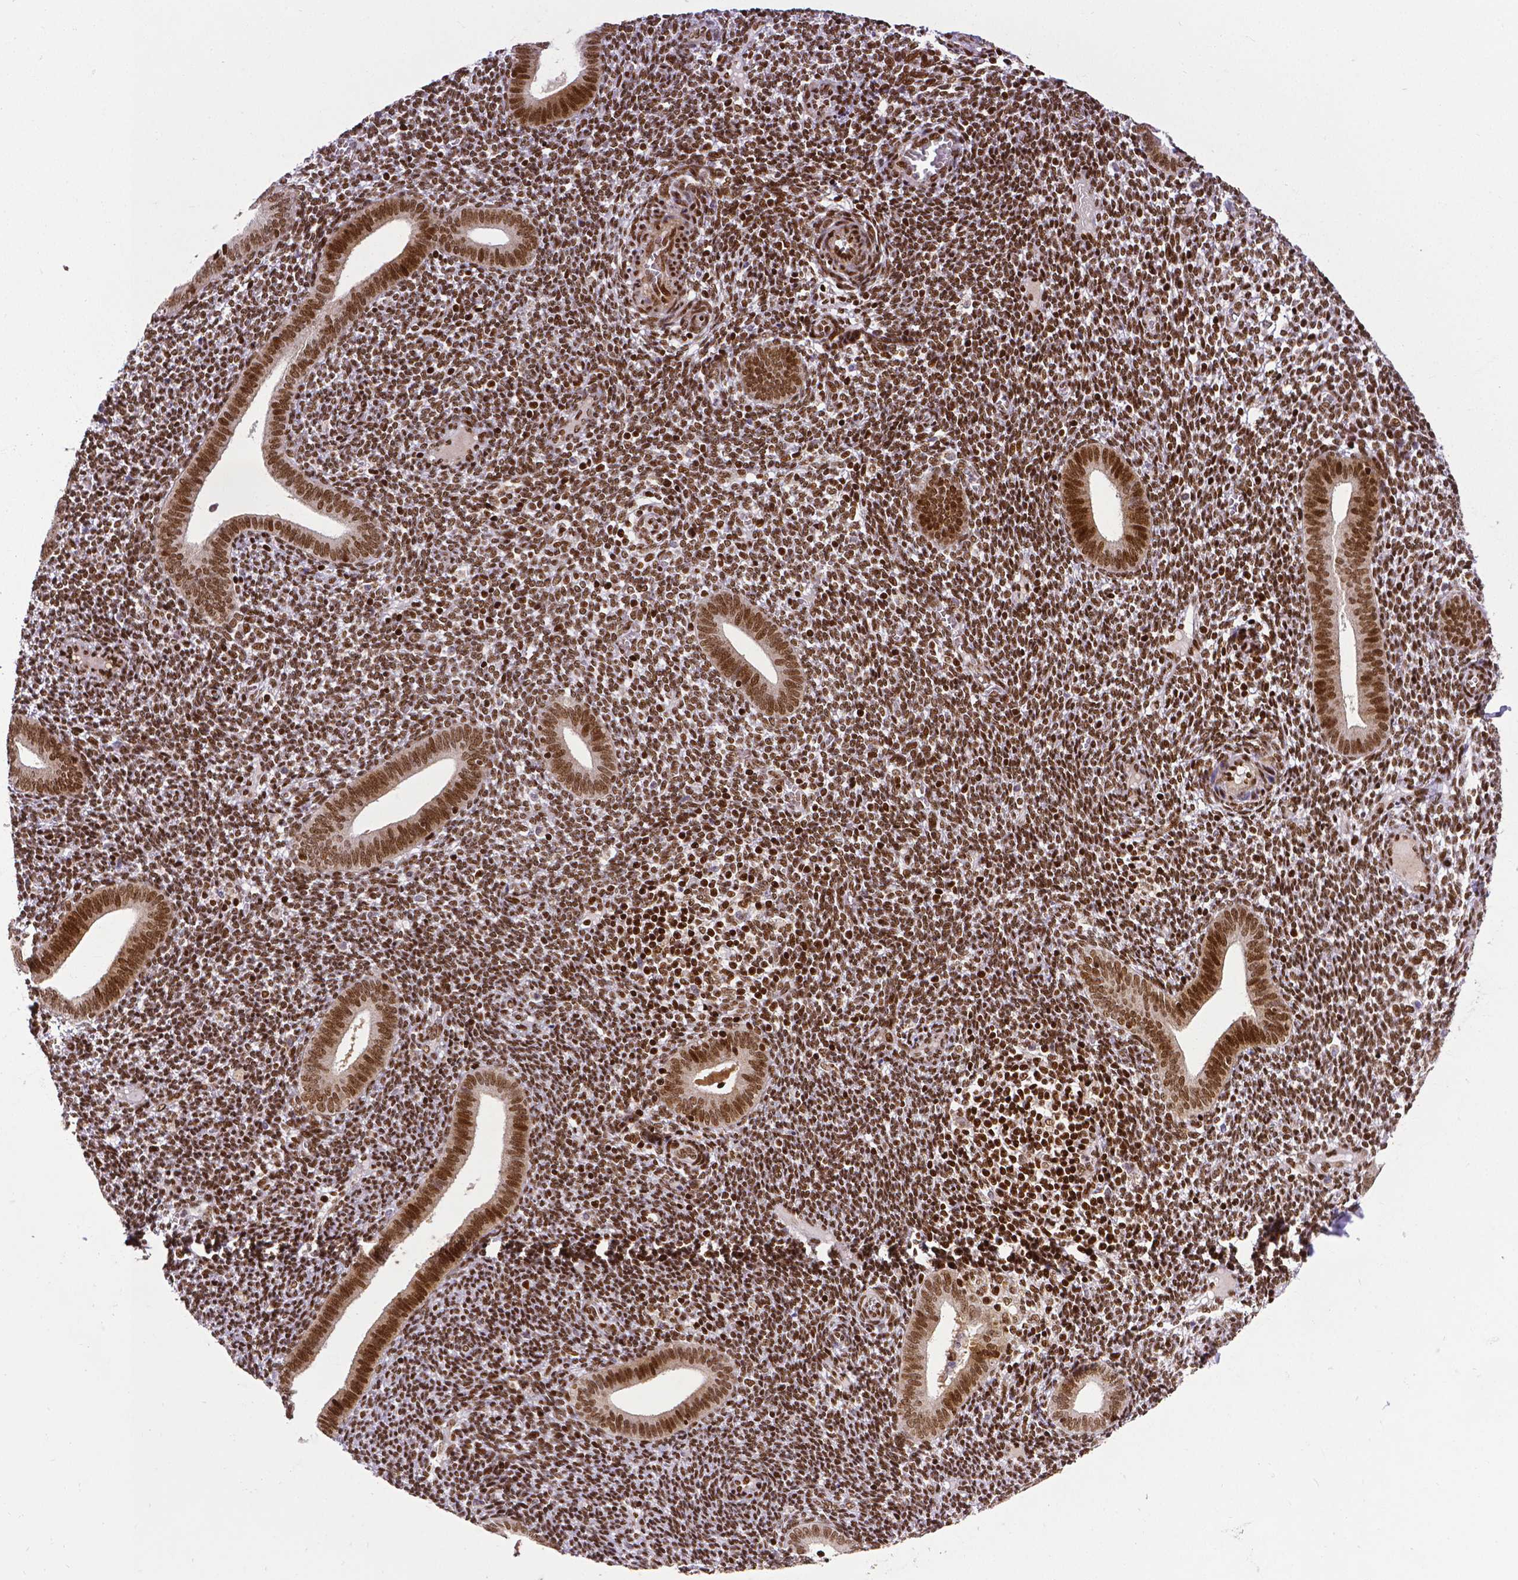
{"staining": {"intensity": "moderate", "quantity": "25%-75%", "location": "nuclear"}, "tissue": "endometrium", "cell_type": "Cells in endometrial stroma", "image_type": "normal", "snomed": [{"axis": "morphology", "description": "Normal tissue, NOS"}, {"axis": "topography", "description": "Endometrium"}], "caption": "Immunohistochemistry (IHC) histopathology image of unremarkable endometrium stained for a protein (brown), which shows medium levels of moderate nuclear positivity in approximately 25%-75% of cells in endometrial stroma.", "gene": "CTCF", "patient": {"sex": "female", "age": 25}}